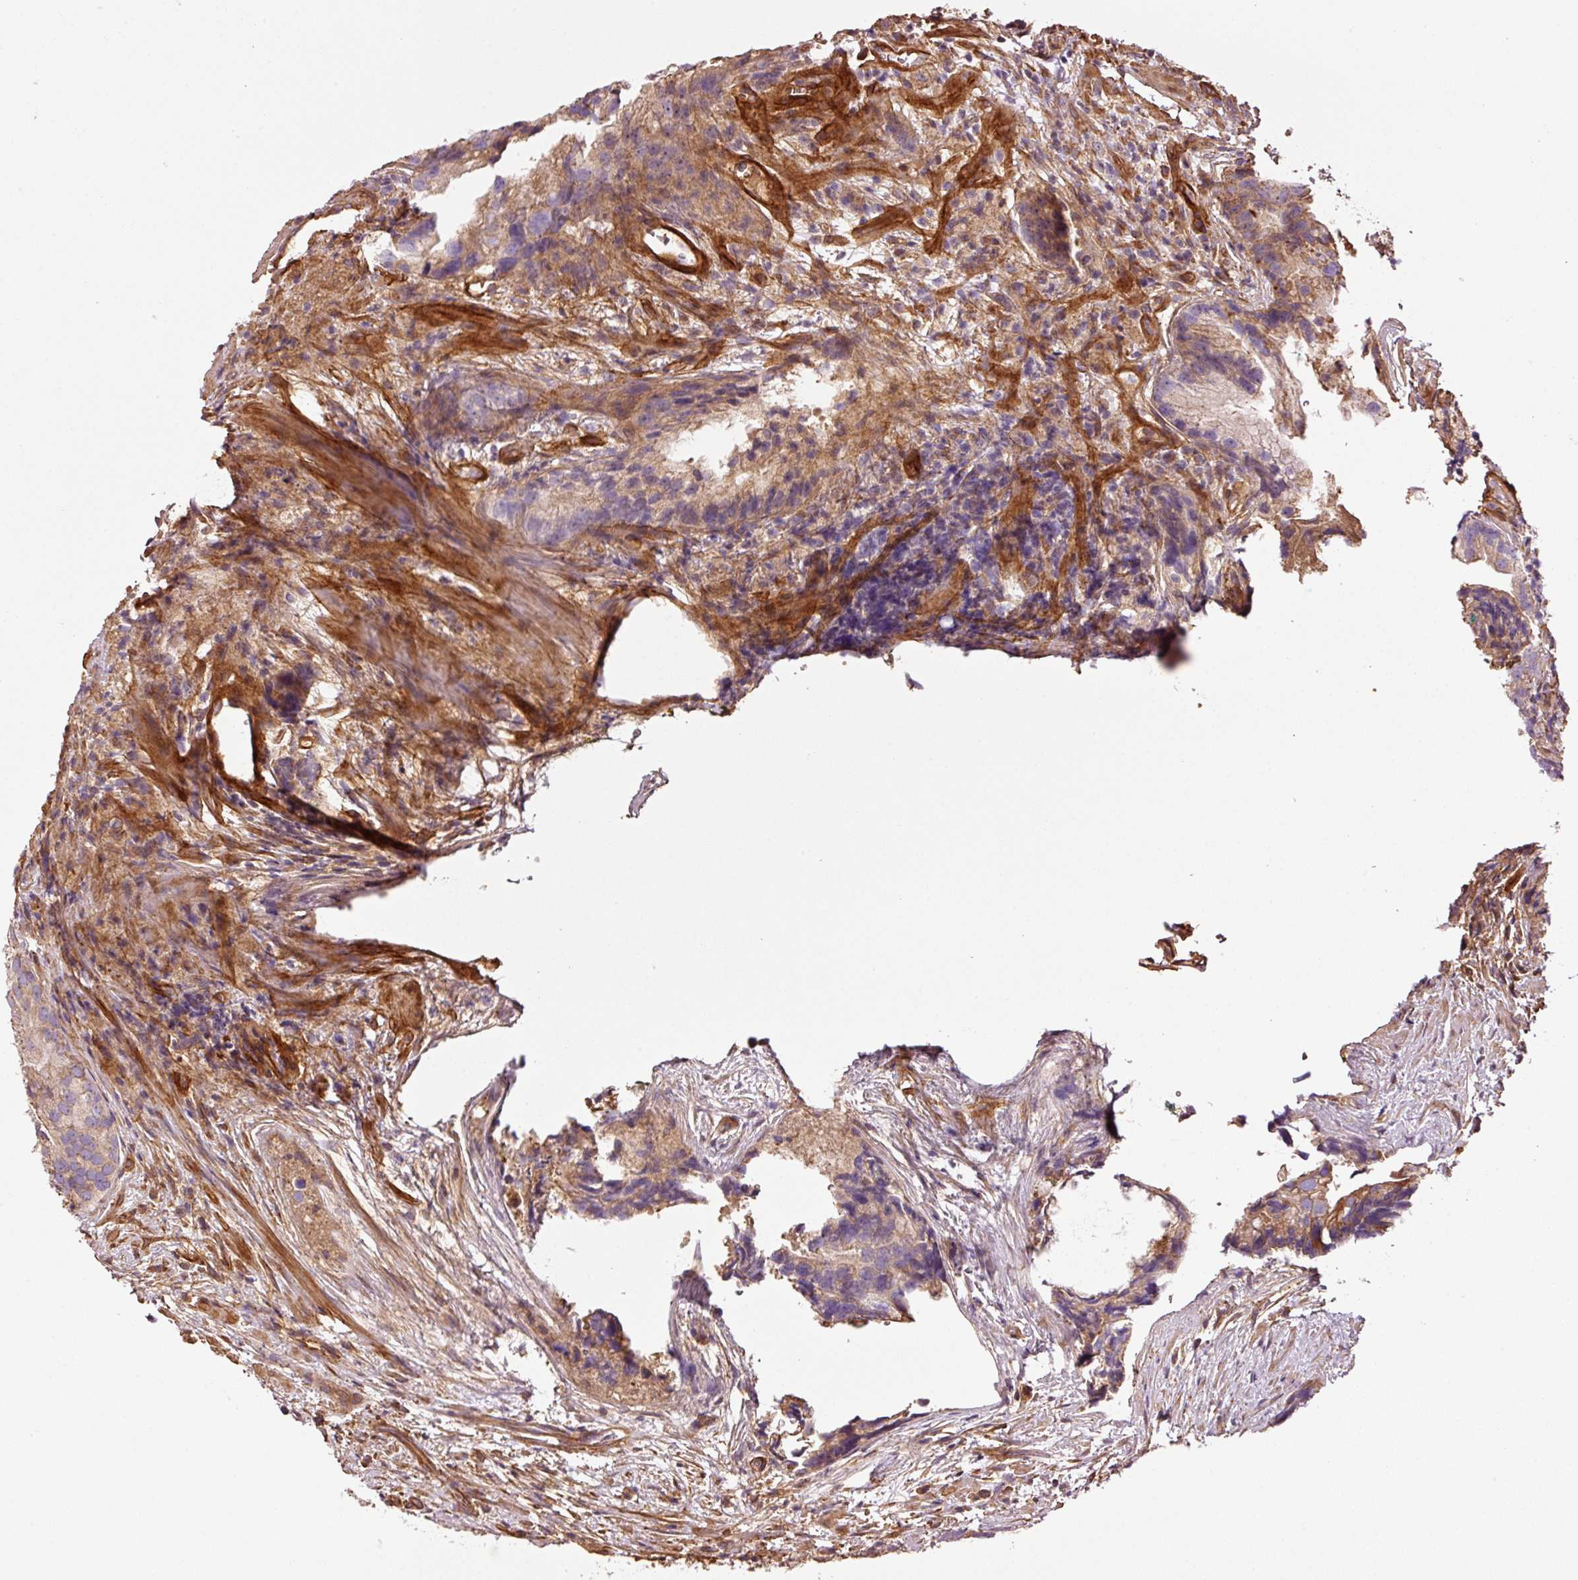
{"staining": {"intensity": "weak", "quantity": "25%-75%", "location": "cytoplasmic/membranous"}, "tissue": "prostate cancer", "cell_type": "Tumor cells", "image_type": "cancer", "snomed": [{"axis": "morphology", "description": "Adenocarcinoma, High grade"}, {"axis": "topography", "description": "Prostate"}], "caption": "A brown stain labels weak cytoplasmic/membranous expression of a protein in prostate cancer tumor cells.", "gene": "NID2", "patient": {"sex": "male", "age": 62}}